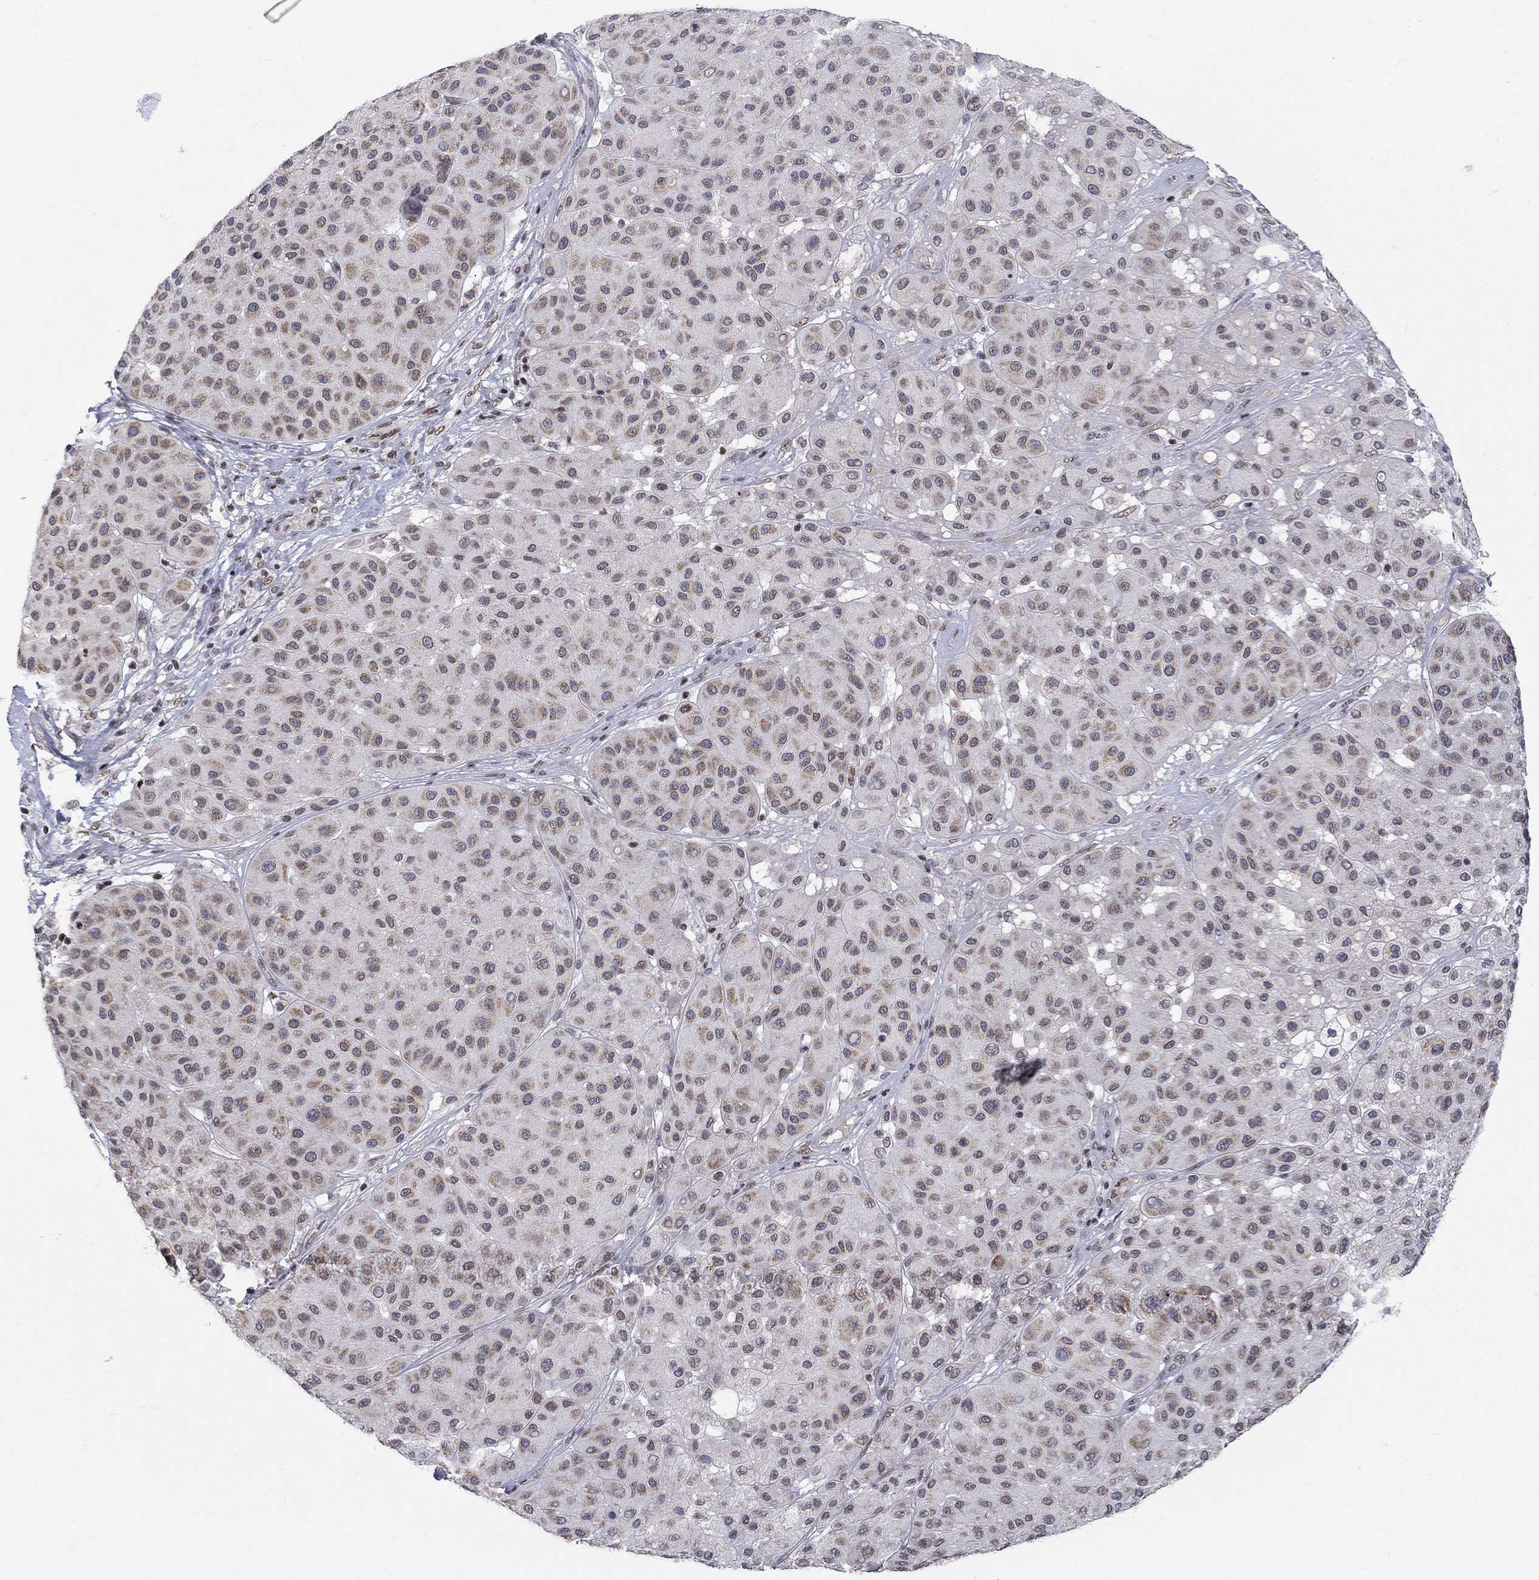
{"staining": {"intensity": "moderate", "quantity": ">75%", "location": "cytoplasmic/membranous"}, "tissue": "melanoma", "cell_type": "Tumor cells", "image_type": "cancer", "snomed": [{"axis": "morphology", "description": "Malignant melanoma, Metastatic site"}, {"axis": "topography", "description": "Smooth muscle"}], "caption": "DAB immunohistochemical staining of malignant melanoma (metastatic site) demonstrates moderate cytoplasmic/membranous protein staining in about >75% of tumor cells. The protein of interest is stained brown, and the nuclei are stained in blue (DAB (3,3'-diaminobenzidine) IHC with brightfield microscopy, high magnification).", "gene": "KLF12", "patient": {"sex": "male", "age": 41}}